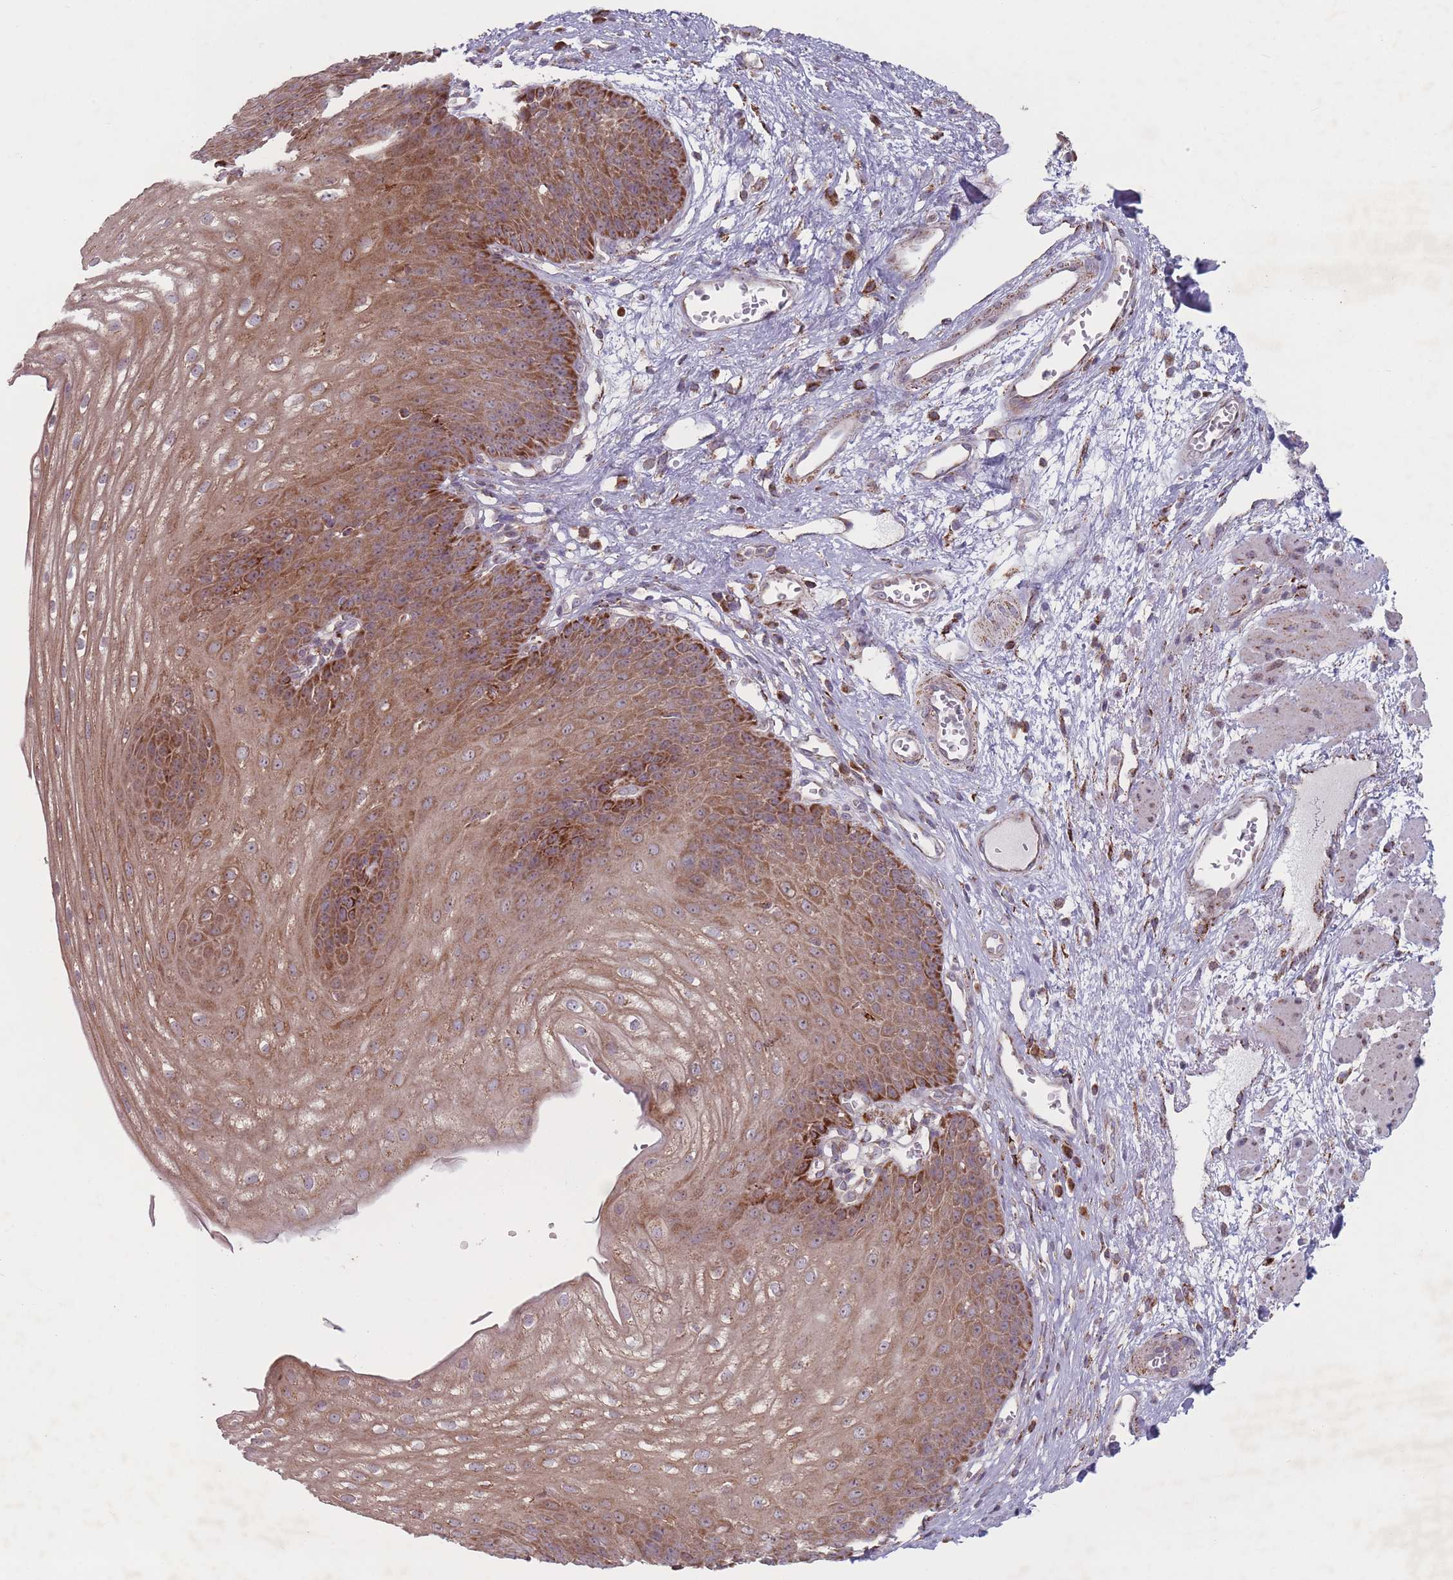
{"staining": {"intensity": "strong", "quantity": "<25%", "location": "cytoplasmic/membranous"}, "tissue": "esophagus", "cell_type": "Squamous epithelial cells", "image_type": "normal", "snomed": [{"axis": "morphology", "description": "Normal tissue, NOS"}, {"axis": "topography", "description": "Esophagus"}], "caption": "This histopathology image exhibits immunohistochemistry staining of normal human esophagus, with medium strong cytoplasmic/membranous expression in about <25% of squamous epithelial cells.", "gene": "OR10Q1", "patient": {"sex": "male", "age": 71}}